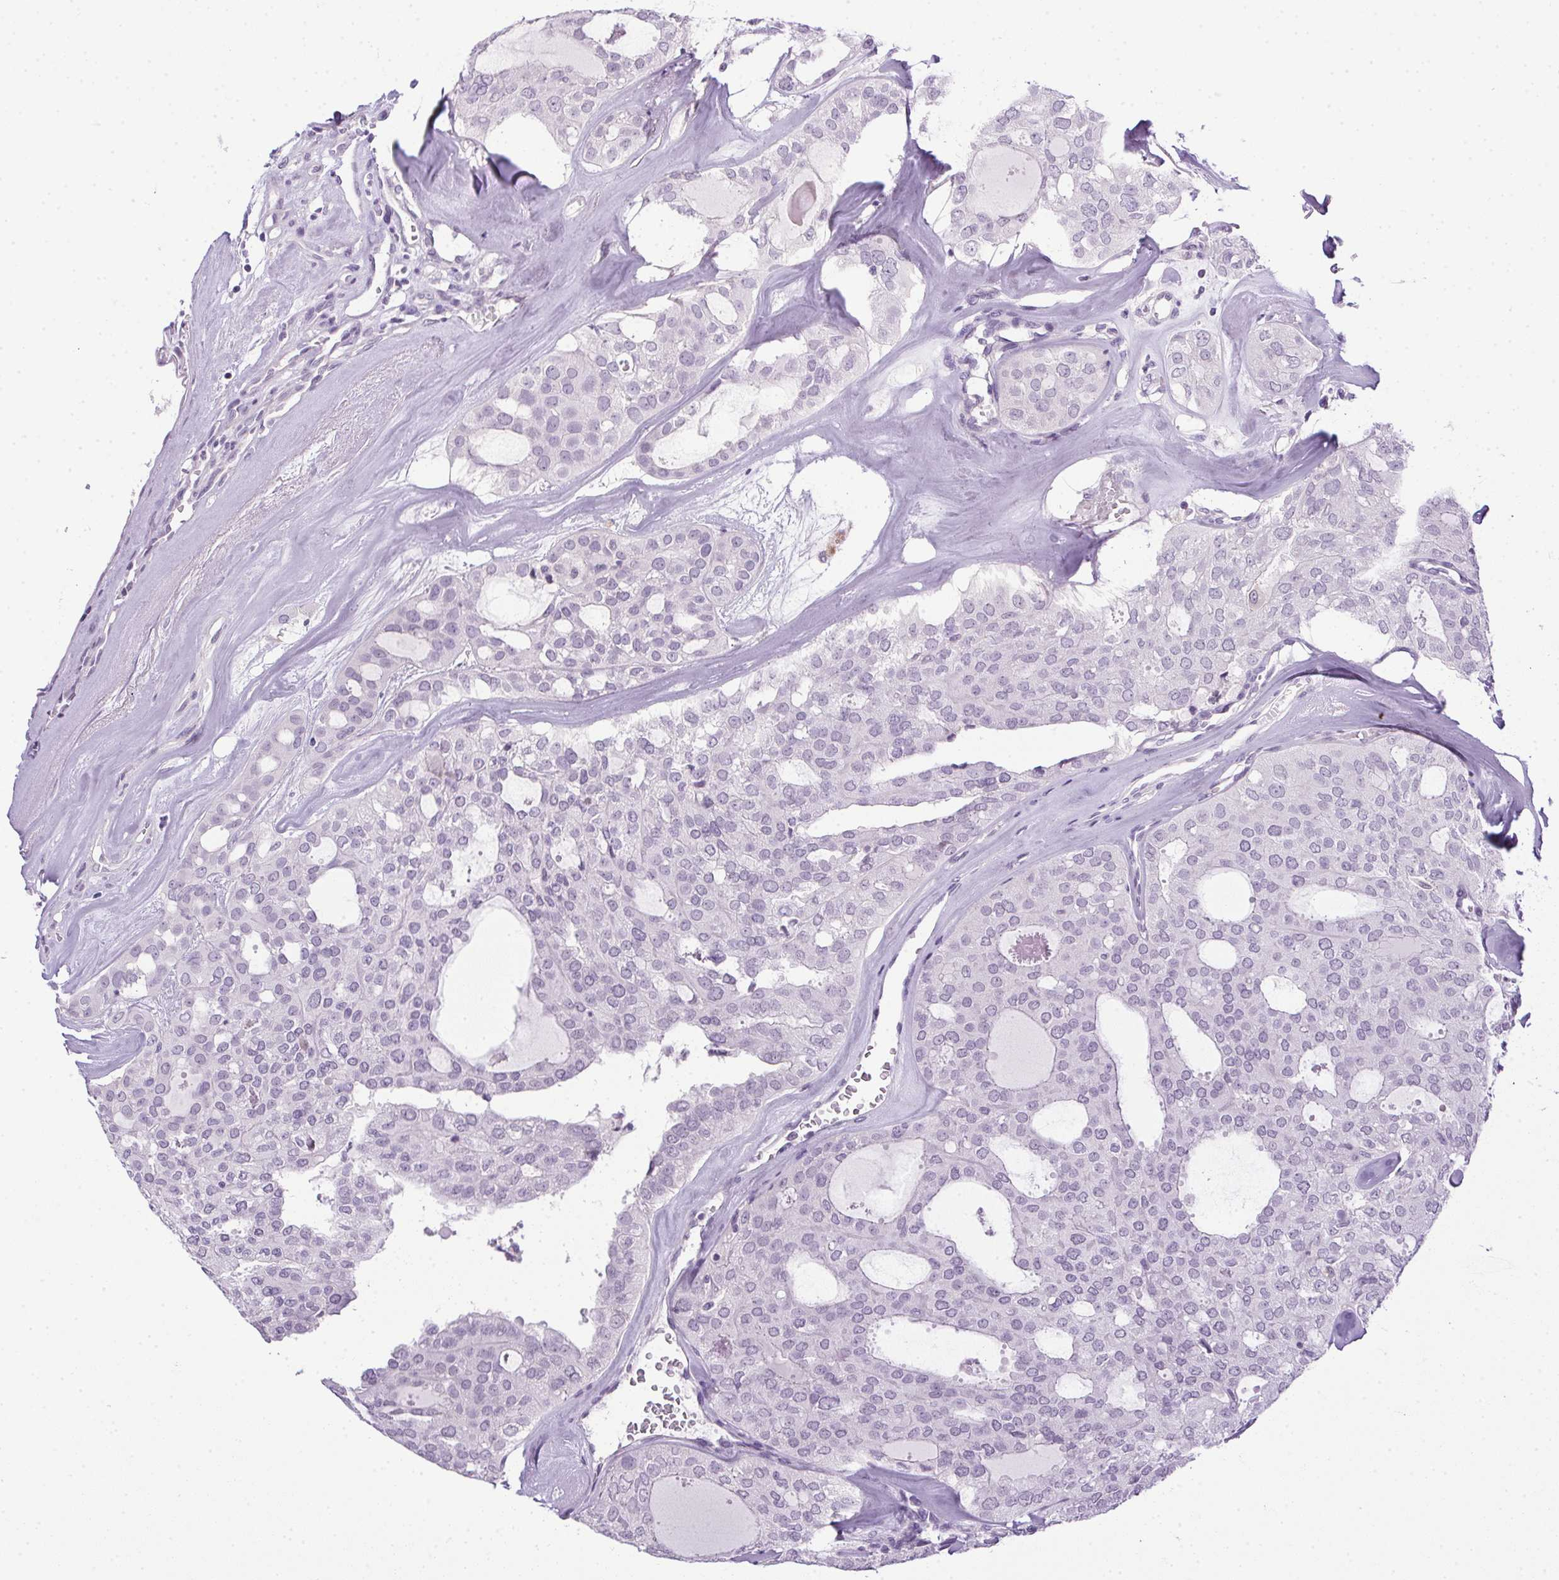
{"staining": {"intensity": "negative", "quantity": "none", "location": "none"}, "tissue": "thyroid cancer", "cell_type": "Tumor cells", "image_type": "cancer", "snomed": [{"axis": "morphology", "description": "Follicular adenoma carcinoma, NOS"}, {"axis": "topography", "description": "Thyroid gland"}], "caption": "Tumor cells are negative for brown protein staining in follicular adenoma carcinoma (thyroid).", "gene": "PRL", "patient": {"sex": "male", "age": 75}}